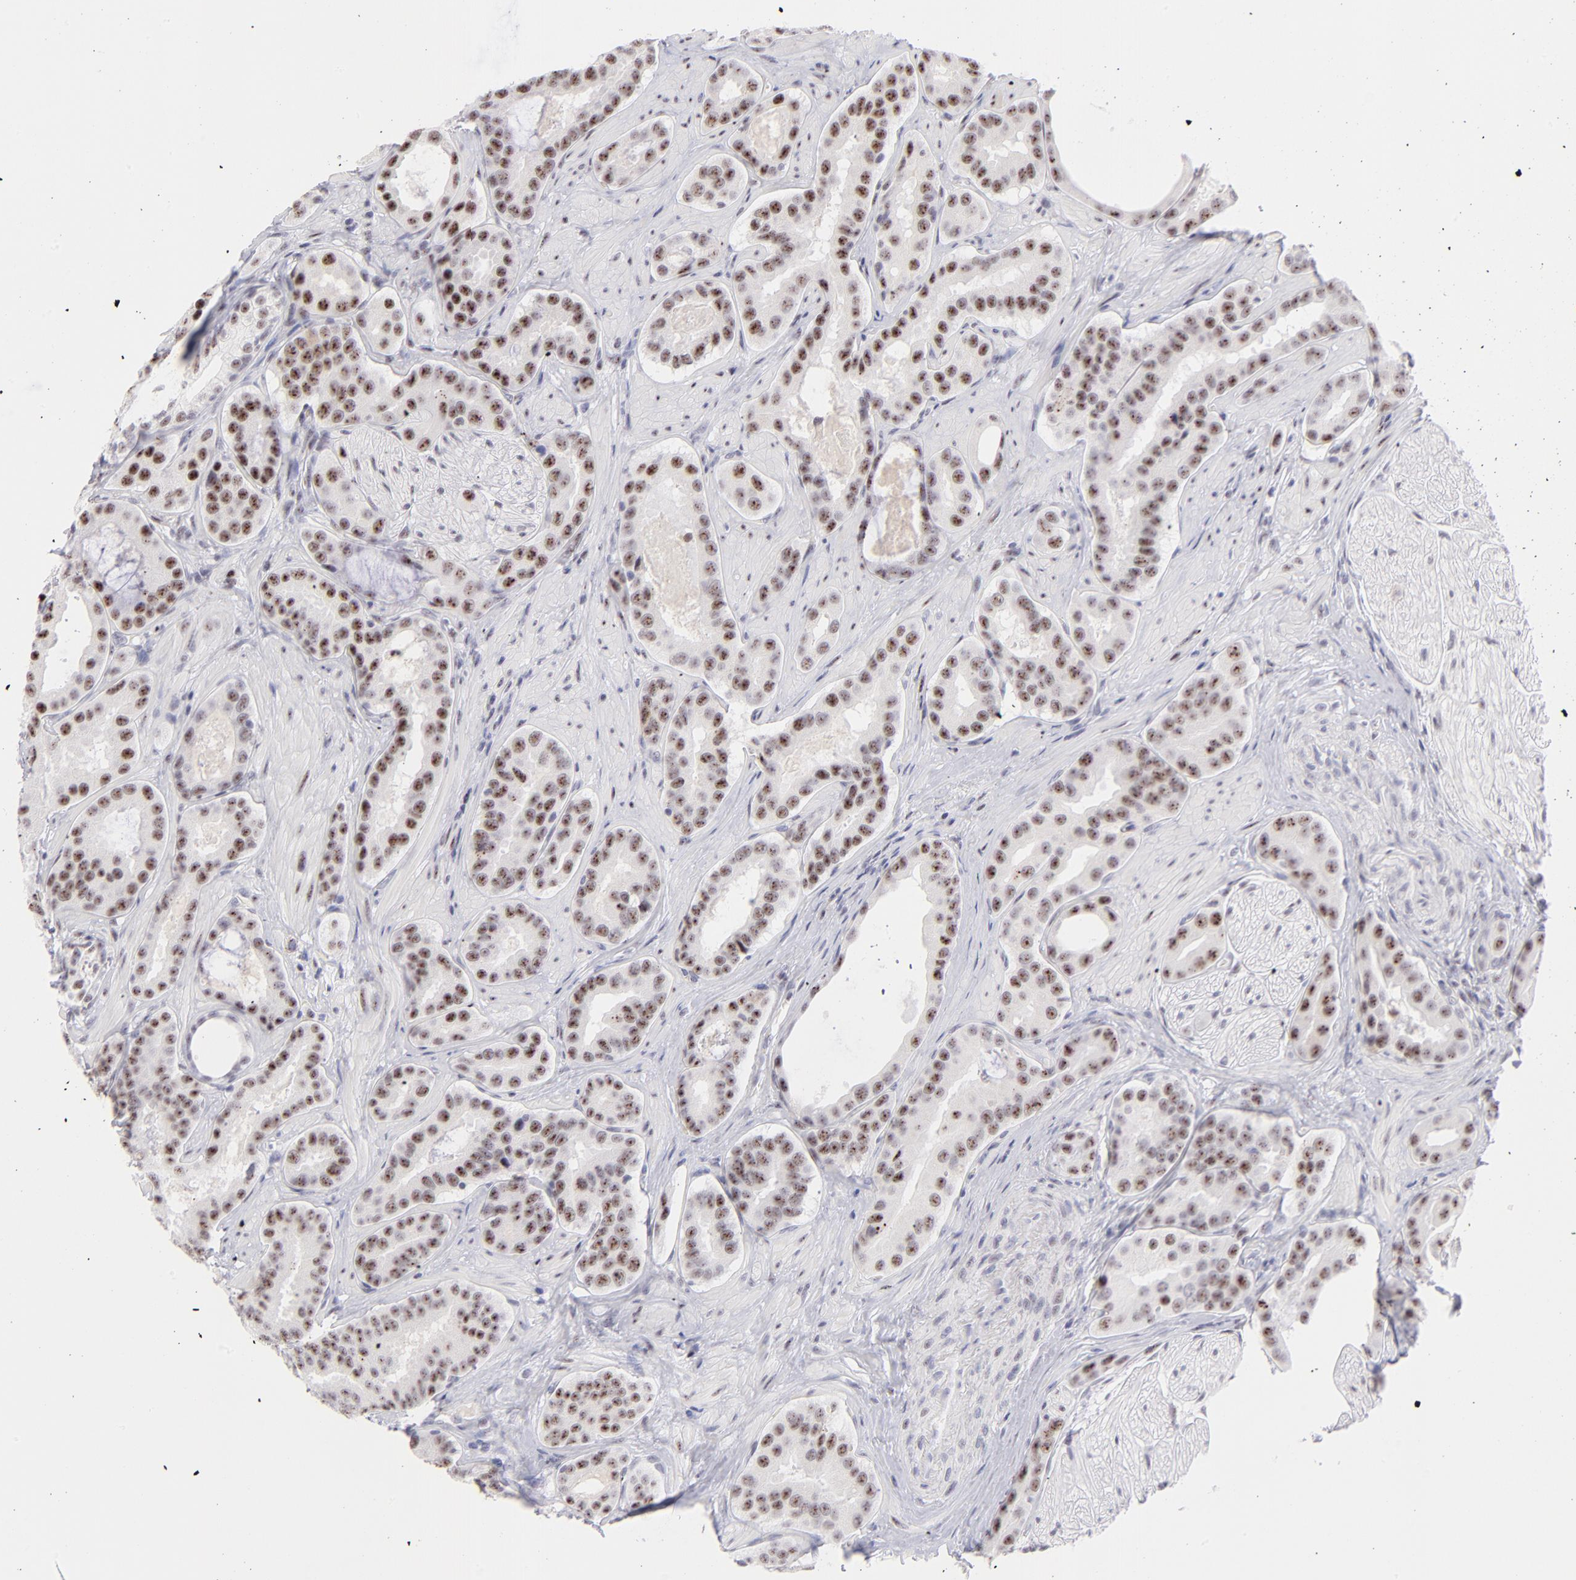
{"staining": {"intensity": "moderate", "quantity": ">75%", "location": "nuclear"}, "tissue": "prostate cancer", "cell_type": "Tumor cells", "image_type": "cancer", "snomed": [{"axis": "morphology", "description": "Adenocarcinoma, Low grade"}, {"axis": "topography", "description": "Prostate"}], "caption": "Tumor cells demonstrate medium levels of moderate nuclear expression in about >75% of cells in human prostate low-grade adenocarcinoma.", "gene": "CDC25C", "patient": {"sex": "male", "age": 59}}